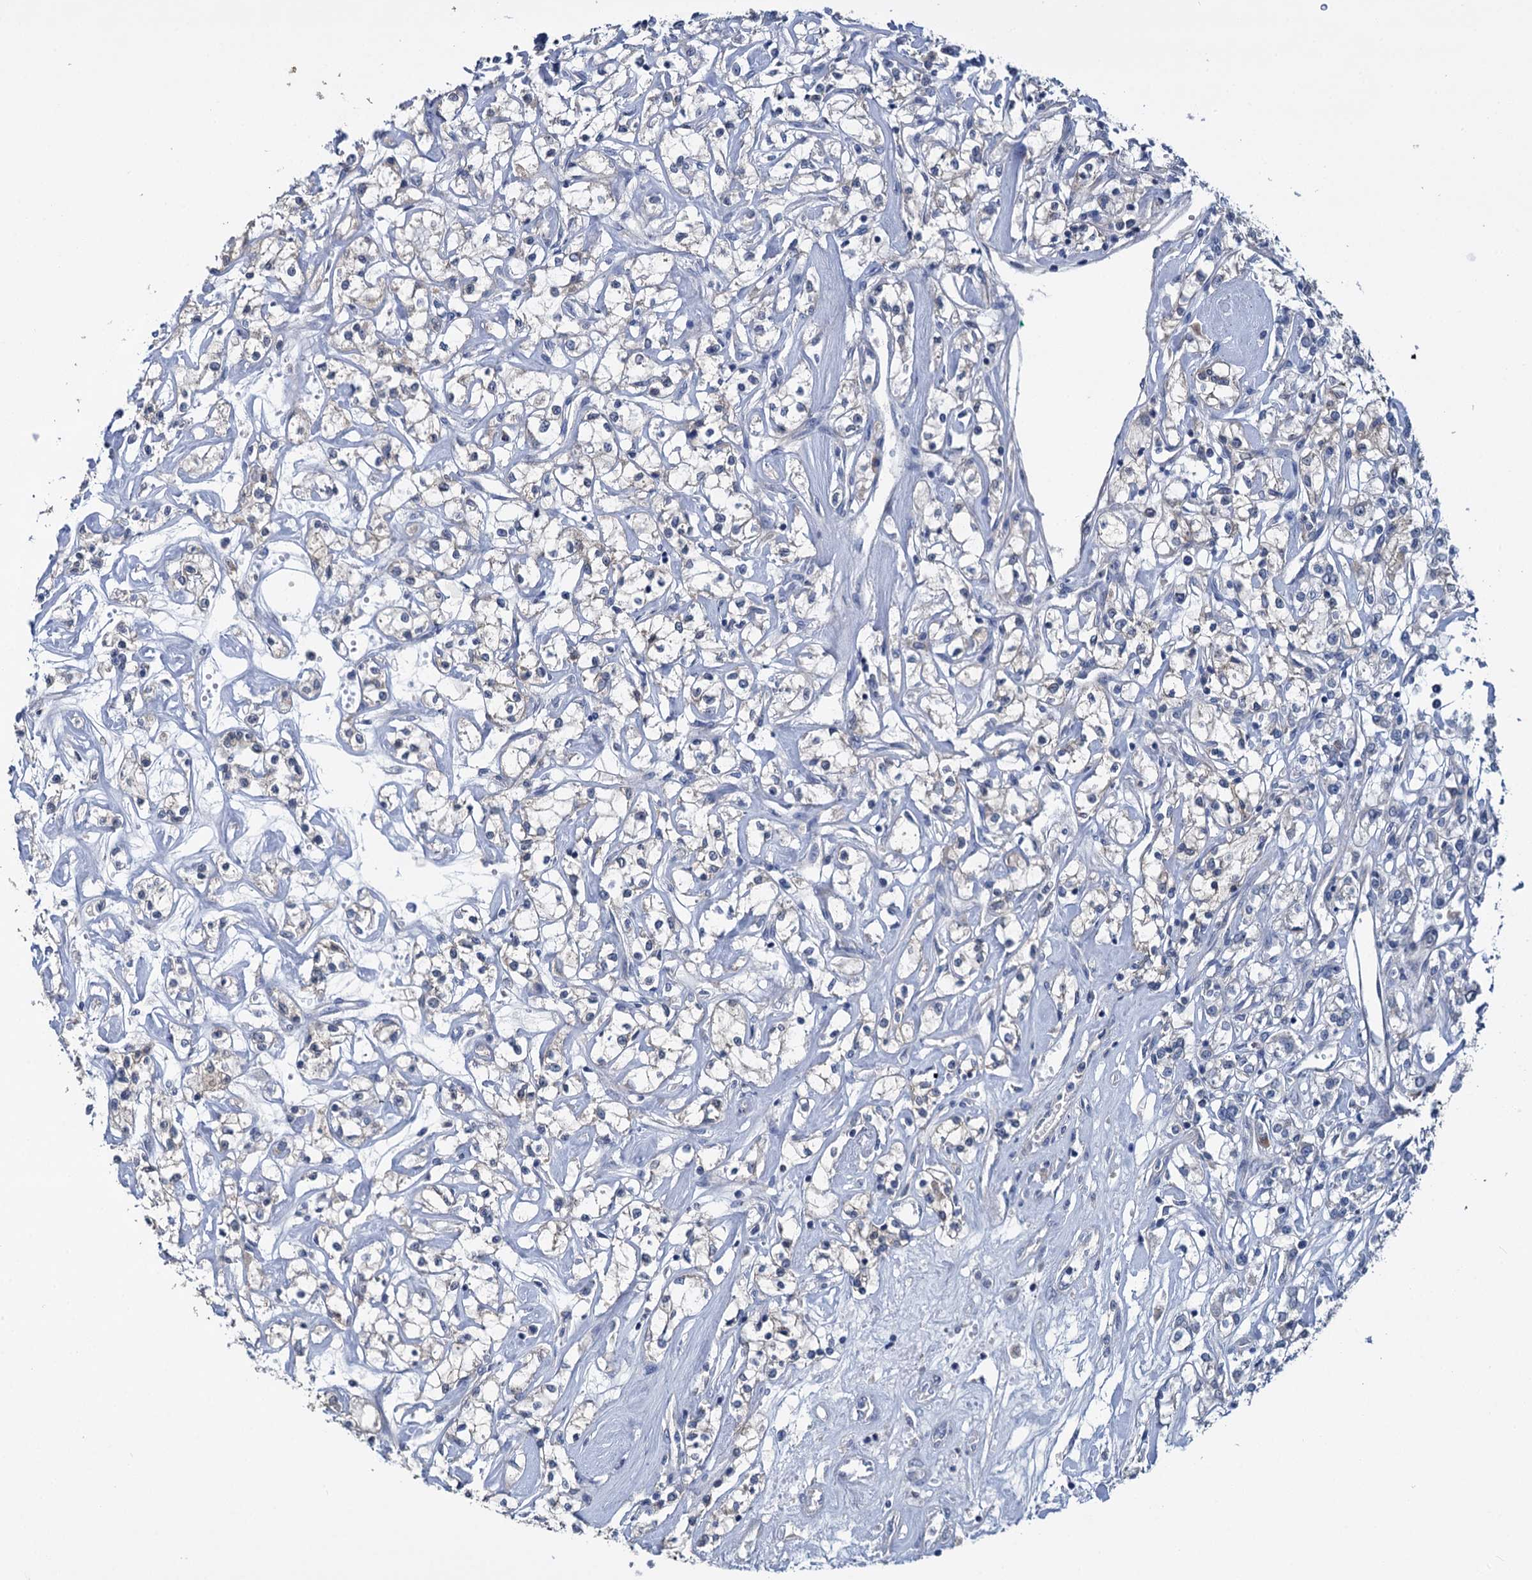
{"staining": {"intensity": "negative", "quantity": "none", "location": "none"}, "tissue": "renal cancer", "cell_type": "Tumor cells", "image_type": "cancer", "snomed": [{"axis": "morphology", "description": "Adenocarcinoma, NOS"}, {"axis": "topography", "description": "Kidney"}], "caption": "The micrograph shows no staining of tumor cells in adenocarcinoma (renal). The staining is performed using DAB brown chromogen with nuclei counter-stained in using hematoxylin.", "gene": "ANKRD42", "patient": {"sex": "female", "age": 59}}